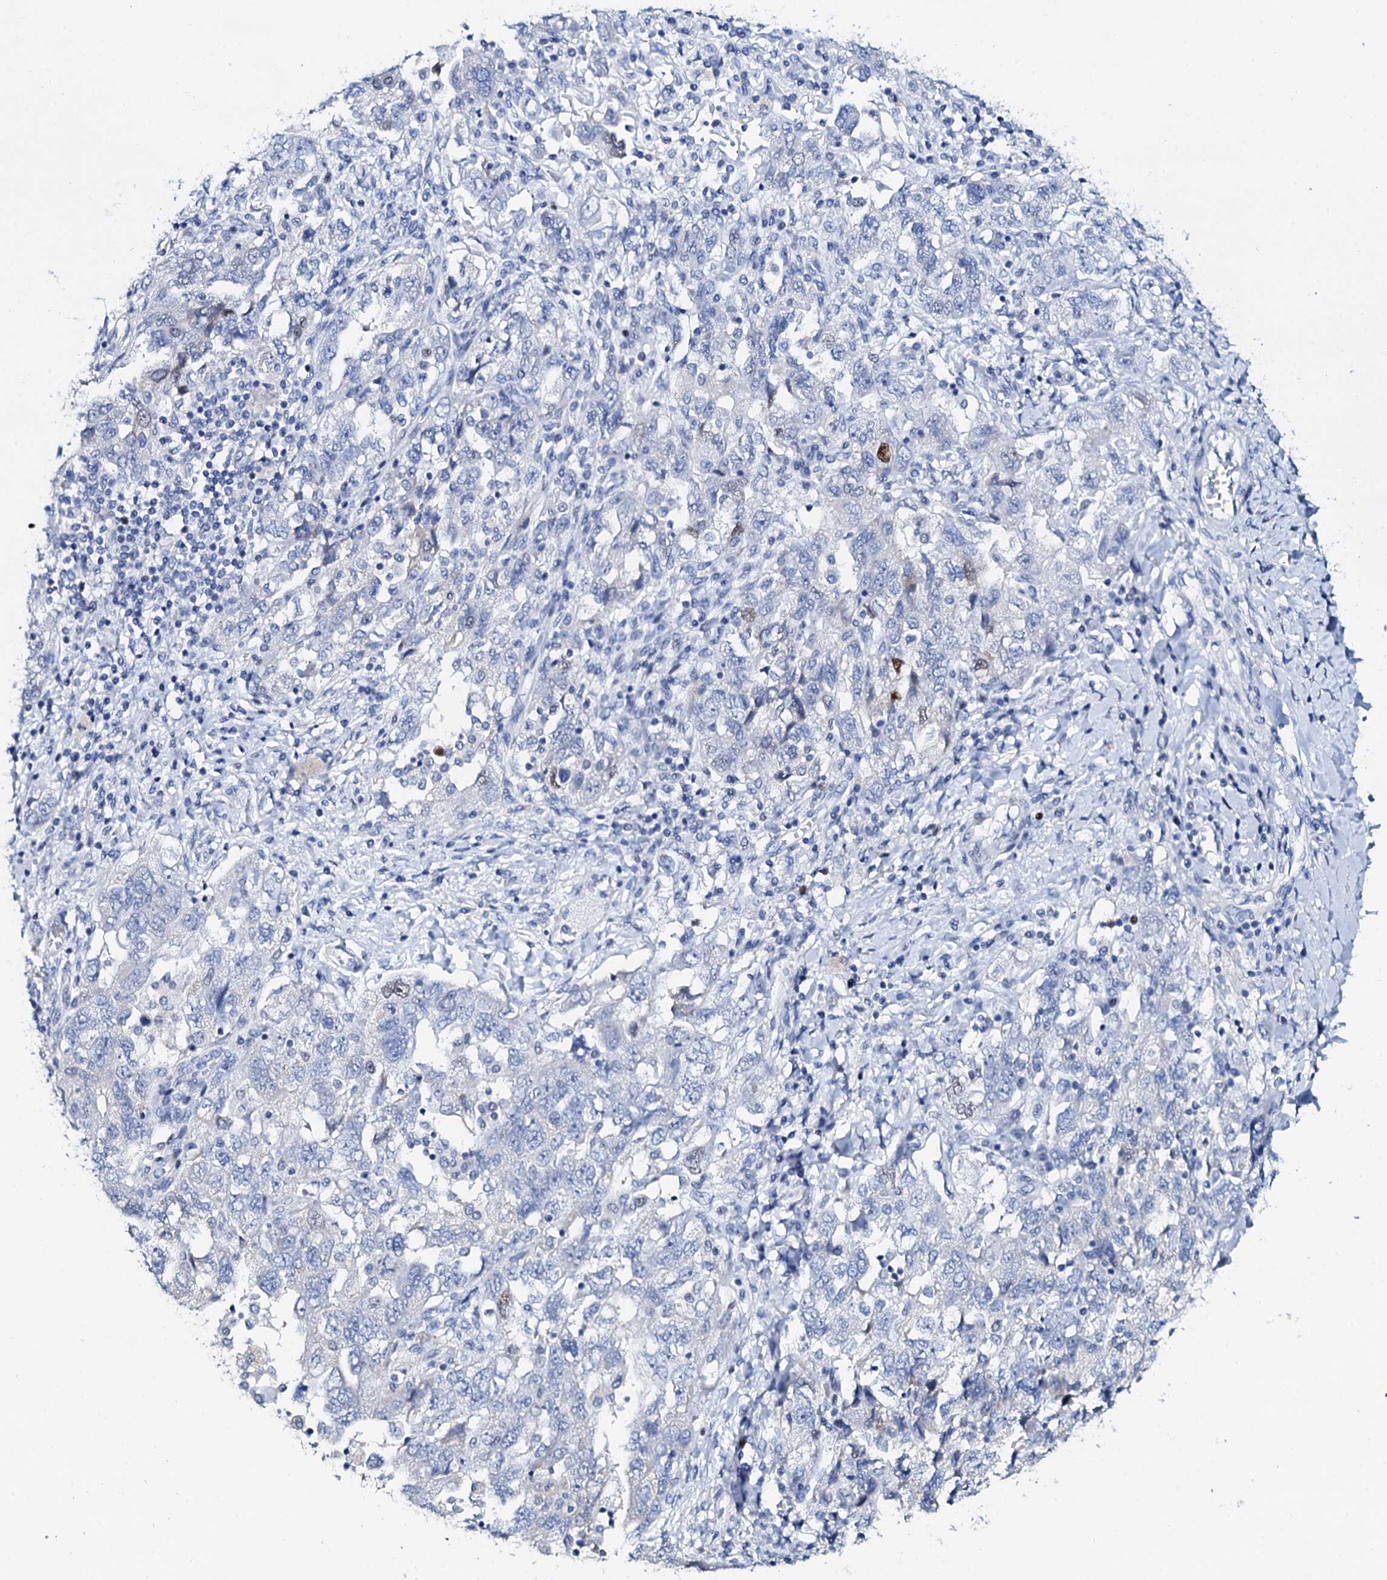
{"staining": {"intensity": "negative", "quantity": "none", "location": "none"}, "tissue": "ovarian cancer", "cell_type": "Tumor cells", "image_type": "cancer", "snomed": [{"axis": "morphology", "description": "Carcinoma, NOS"}, {"axis": "morphology", "description": "Cystadenocarcinoma, serous, NOS"}, {"axis": "topography", "description": "Ovary"}], "caption": "An image of human ovarian cancer is negative for staining in tumor cells.", "gene": "NUDT13", "patient": {"sex": "female", "age": 69}}